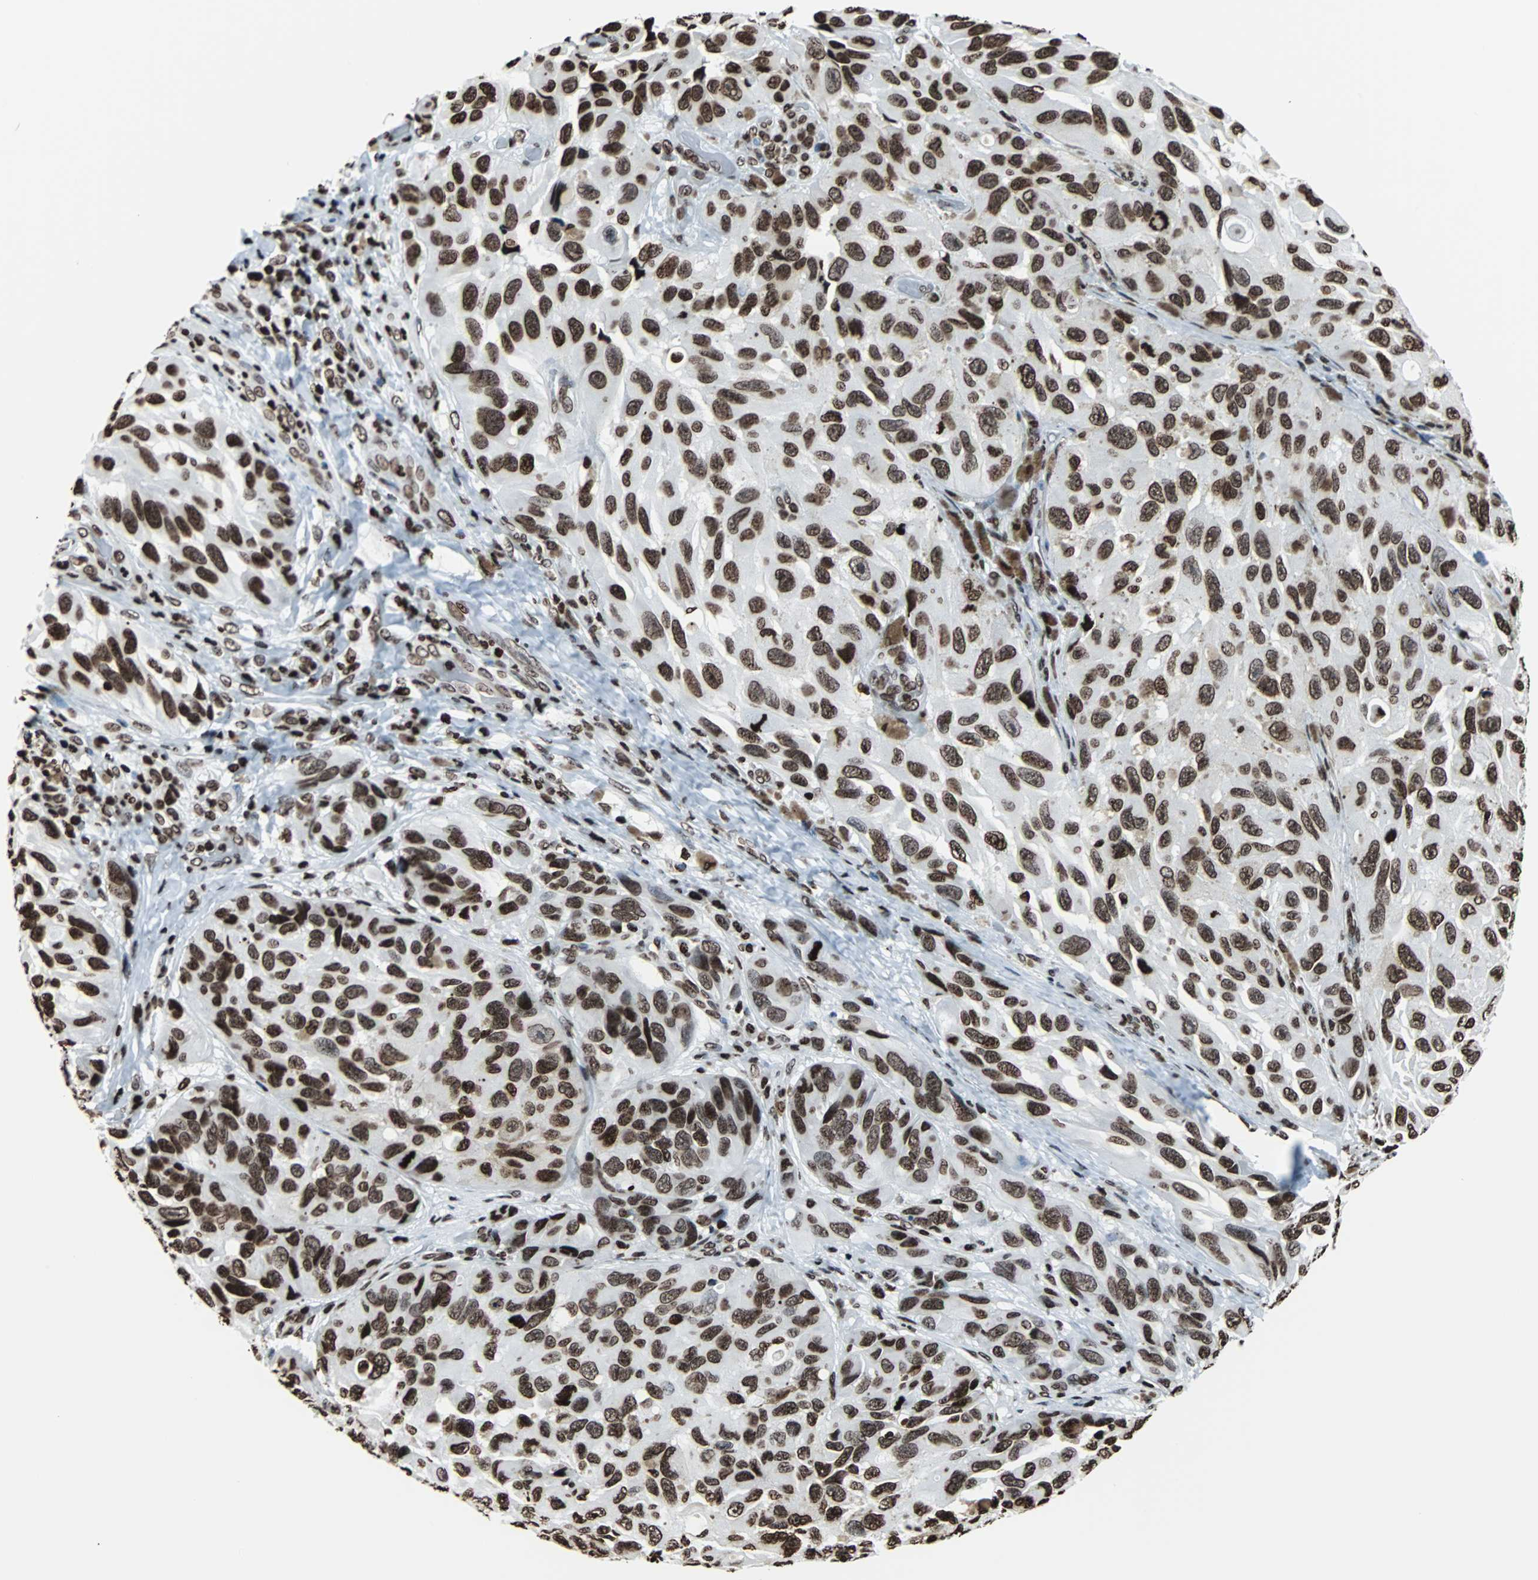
{"staining": {"intensity": "strong", "quantity": ">75%", "location": "nuclear"}, "tissue": "melanoma", "cell_type": "Tumor cells", "image_type": "cancer", "snomed": [{"axis": "morphology", "description": "Malignant melanoma, NOS"}, {"axis": "topography", "description": "Skin"}], "caption": "Immunohistochemical staining of human melanoma exhibits strong nuclear protein positivity in approximately >75% of tumor cells. The staining is performed using DAB brown chromogen to label protein expression. The nuclei are counter-stained blue using hematoxylin.", "gene": "H2BC18", "patient": {"sex": "female", "age": 73}}